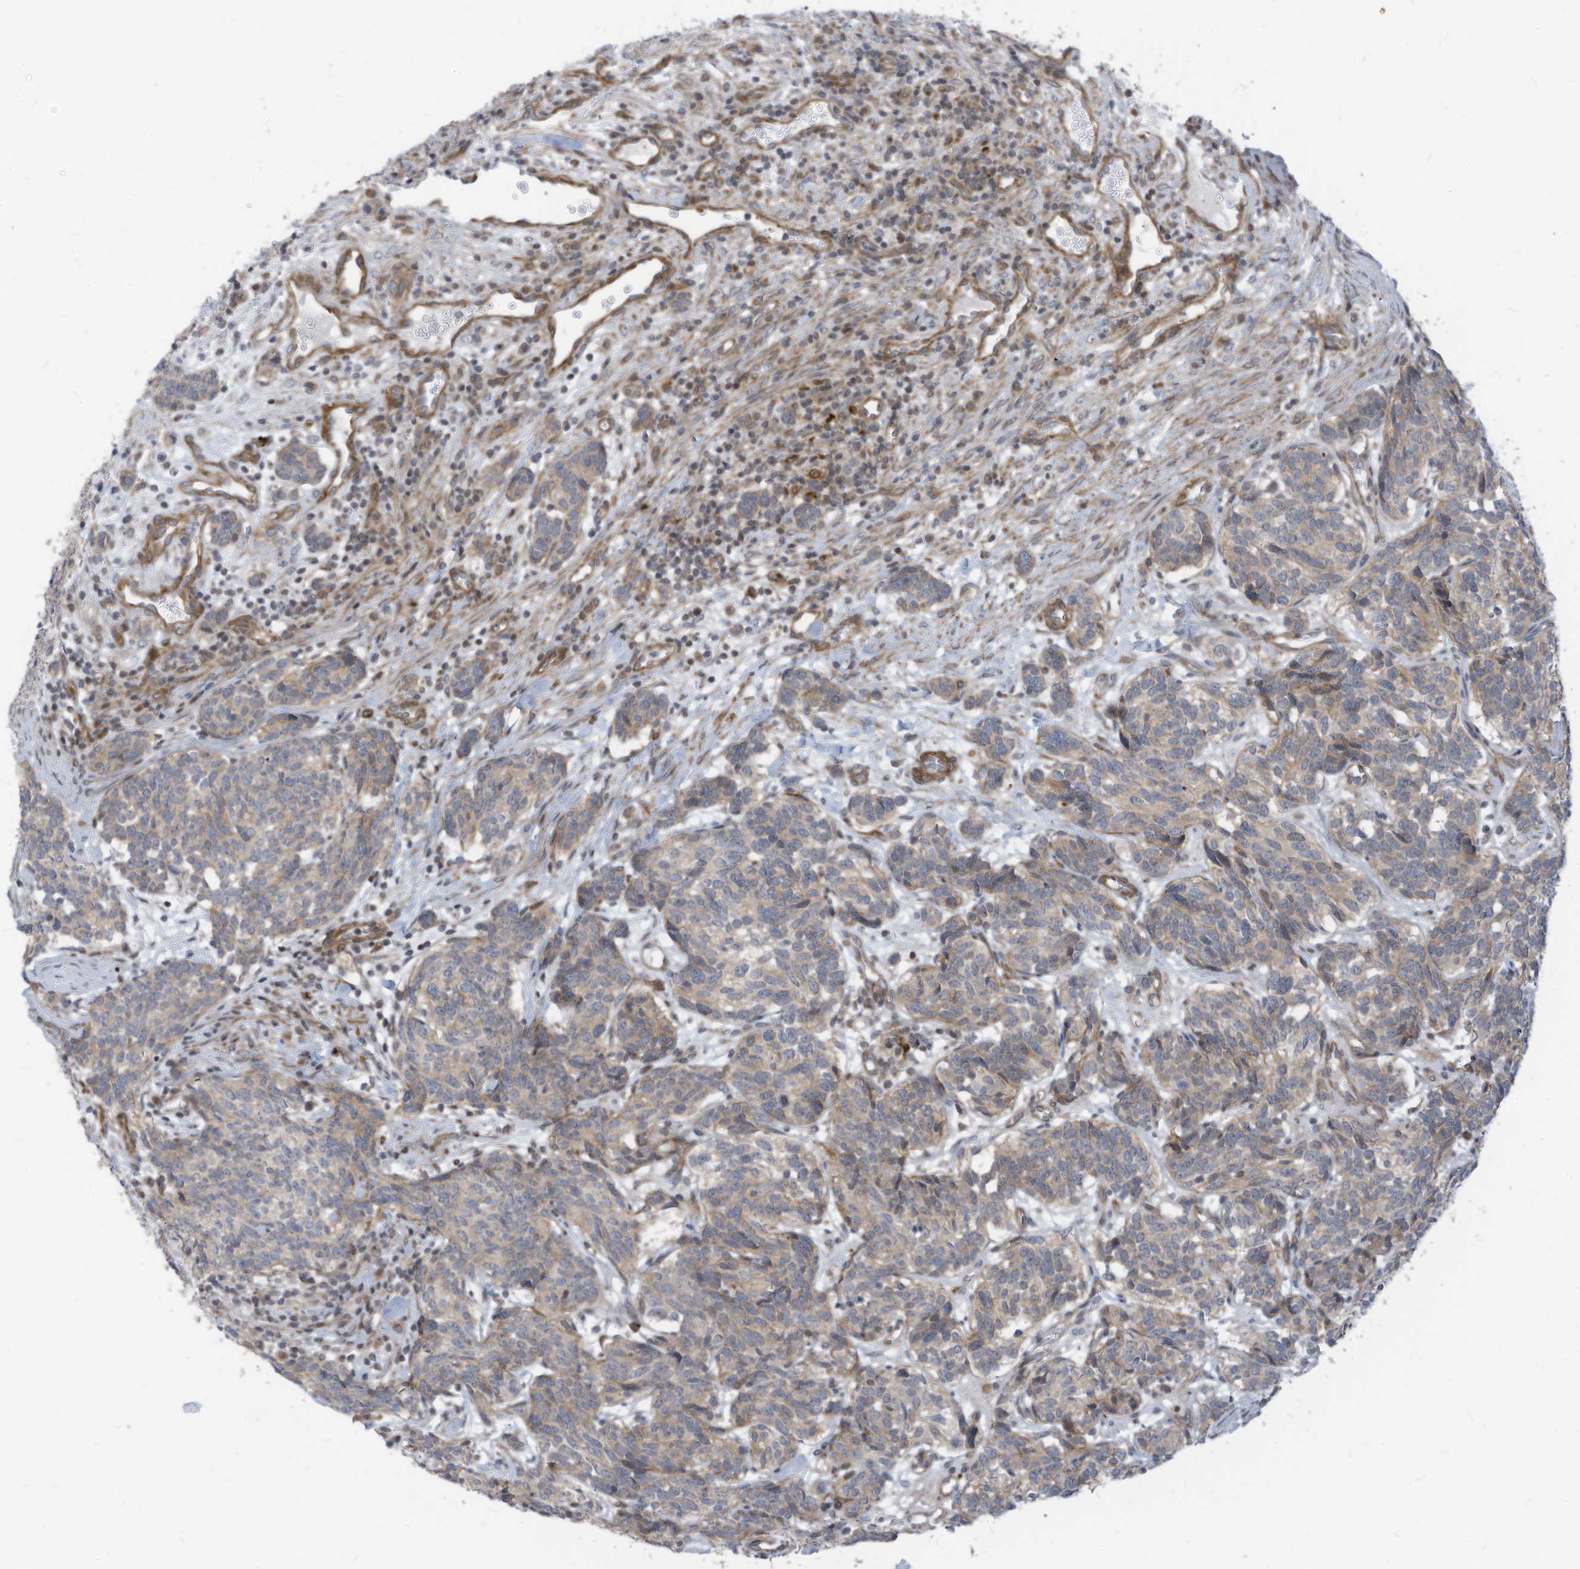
{"staining": {"intensity": "weak", "quantity": "<25%", "location": "cytoplasmic/membranous"}, "tissue": "carcinoid", "cell_type": "Tumor cells", "image_type": "cancer", "snomed": [{"axis": "morphology", "description": "Carcinoid, malignant, NOS"}, {"axis": "topography", "description": "Lung"}], "caption": "The micrograph reveals no significant positivity in tumor cells of carcinoid.", "gene": "GPATCH3", "patient": {"sex": "female", "age": 46}}